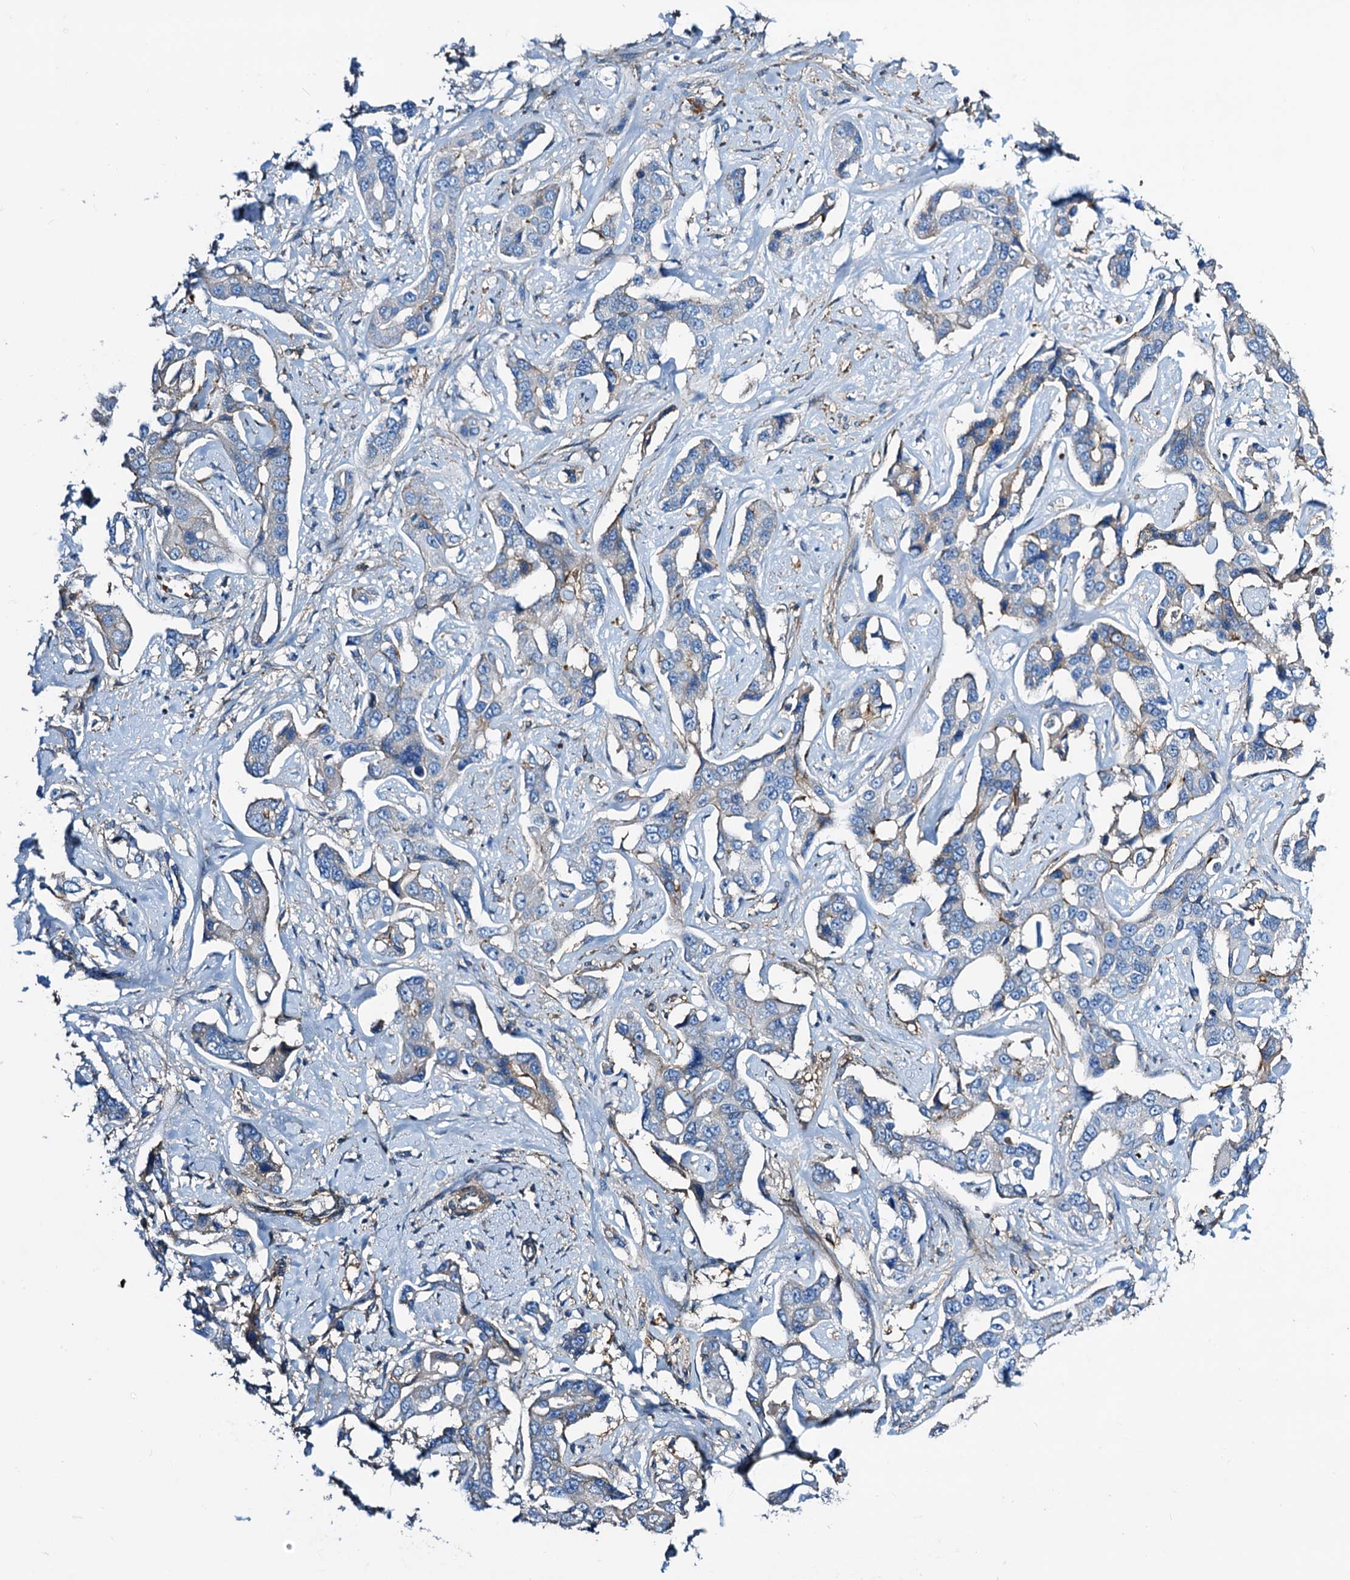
{"staining": {"intensity": "weak", "quantity": "<25%", "location": "cytoplasmic/membranous"}, "tissue": "liver cancer", "cell_type": "Tumor cells", "image_type": "cancer", "snomed": [{"axis": "morphology", "description": "Cholangiocarcinoma"}, {"axis": "topography", "description": "Liver"}], "caption": "Tumor cells show no significant staining in cholangiocarcinoma (liver).", "gene": "GCOM1", "patient": {"sex": "male", "age": 59}}